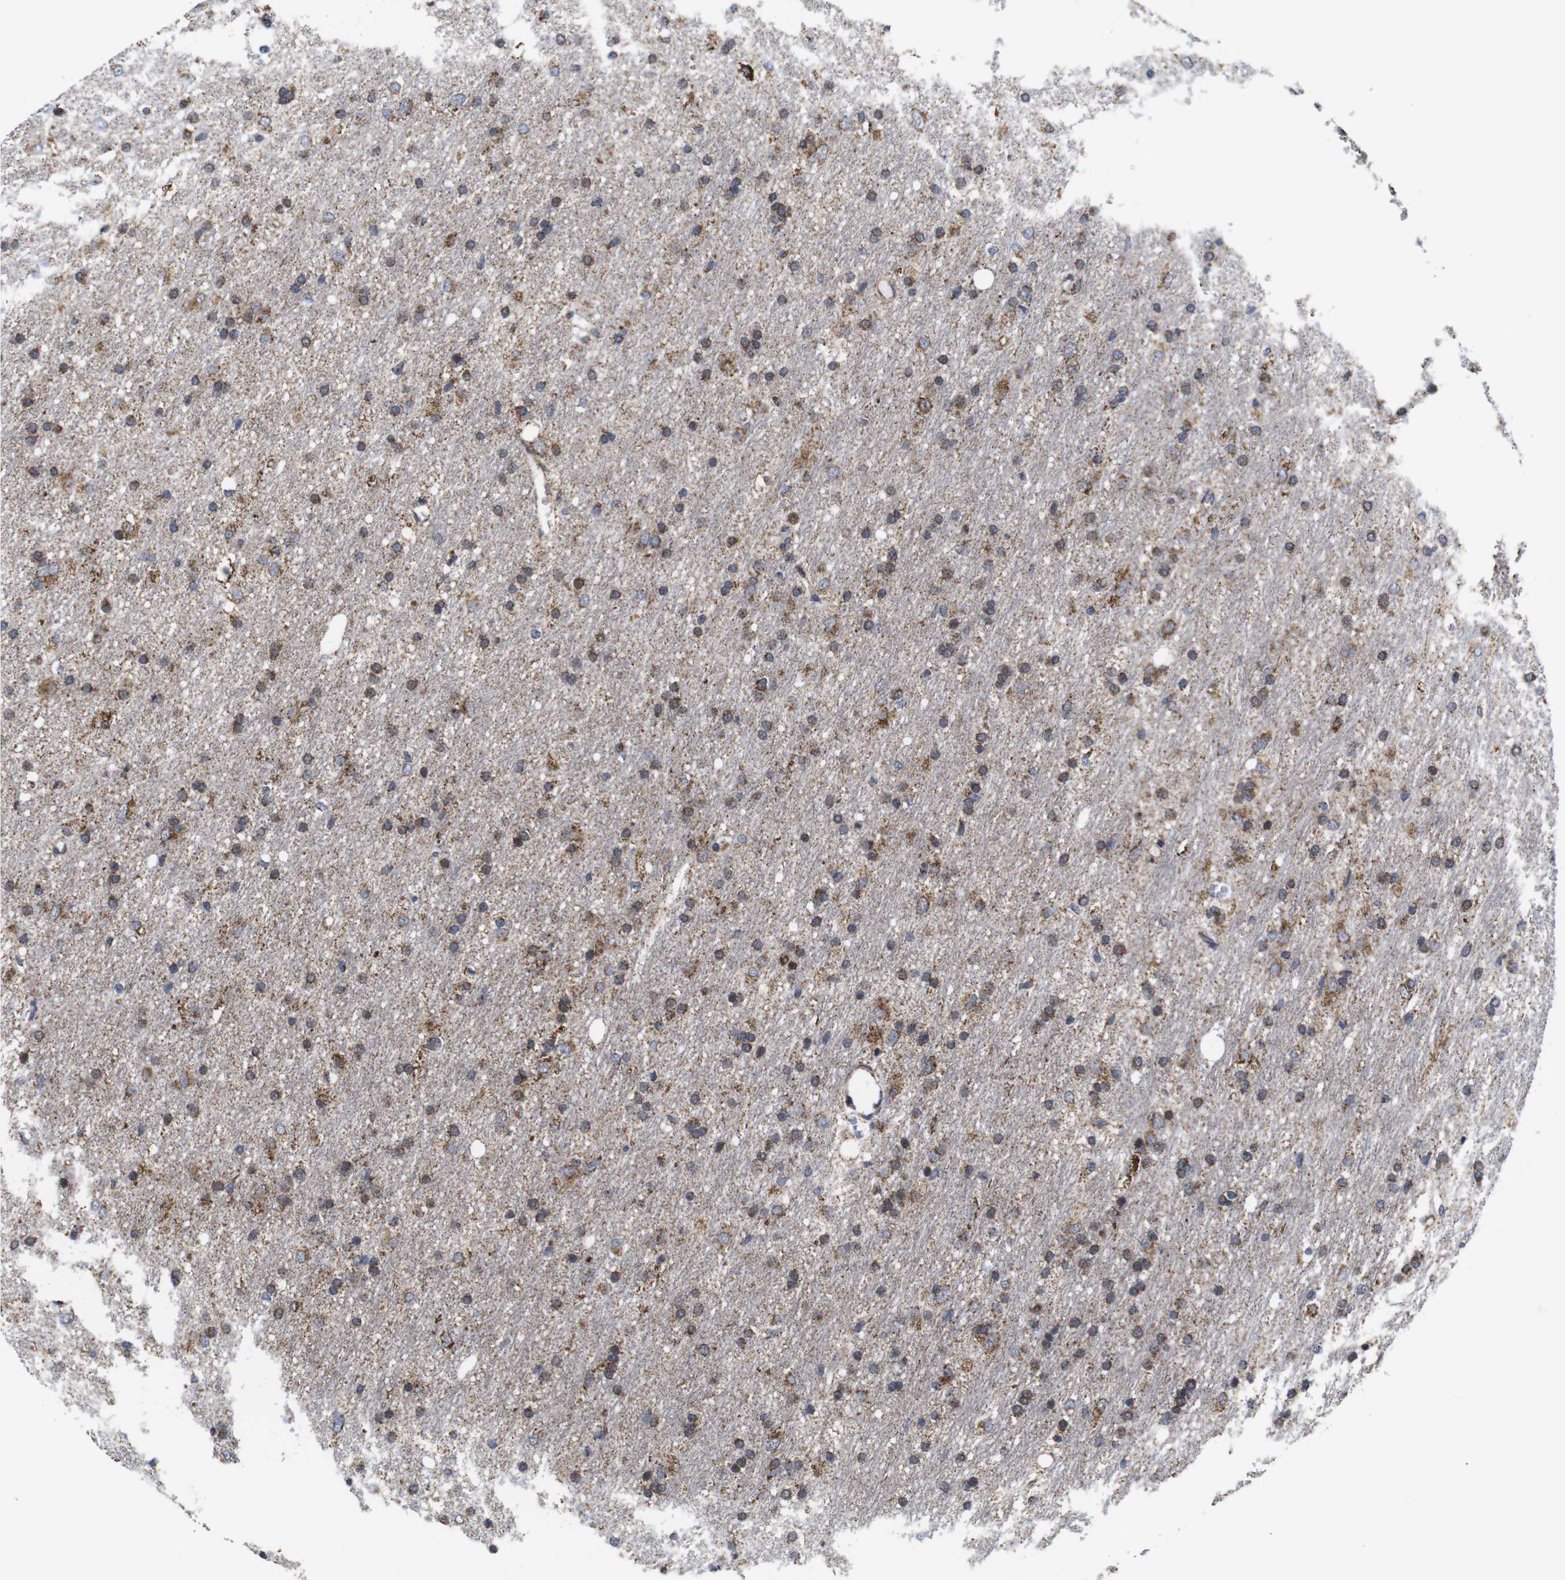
{"staining": {"intensity": "moderate", "quantity": ">75%", "location": "cytoplasmic/membranous"}, "tissue": "glioma", "cell_type": "Tumor cells", "image_type": "cancer", "snomed": [{"axis": "morphology", "description": "Glioma, malignant, Low grade"}, {"axis": "topography", "description": "Brain"}], "caption": "Immunohistochemical staining of glioma displays medium levels of moderate cytoplasmic/membranous protein expression in approximately >75% of tumor cells.", "gene": "C17orf80", "patient": {"sex": "male", "age": 77}}